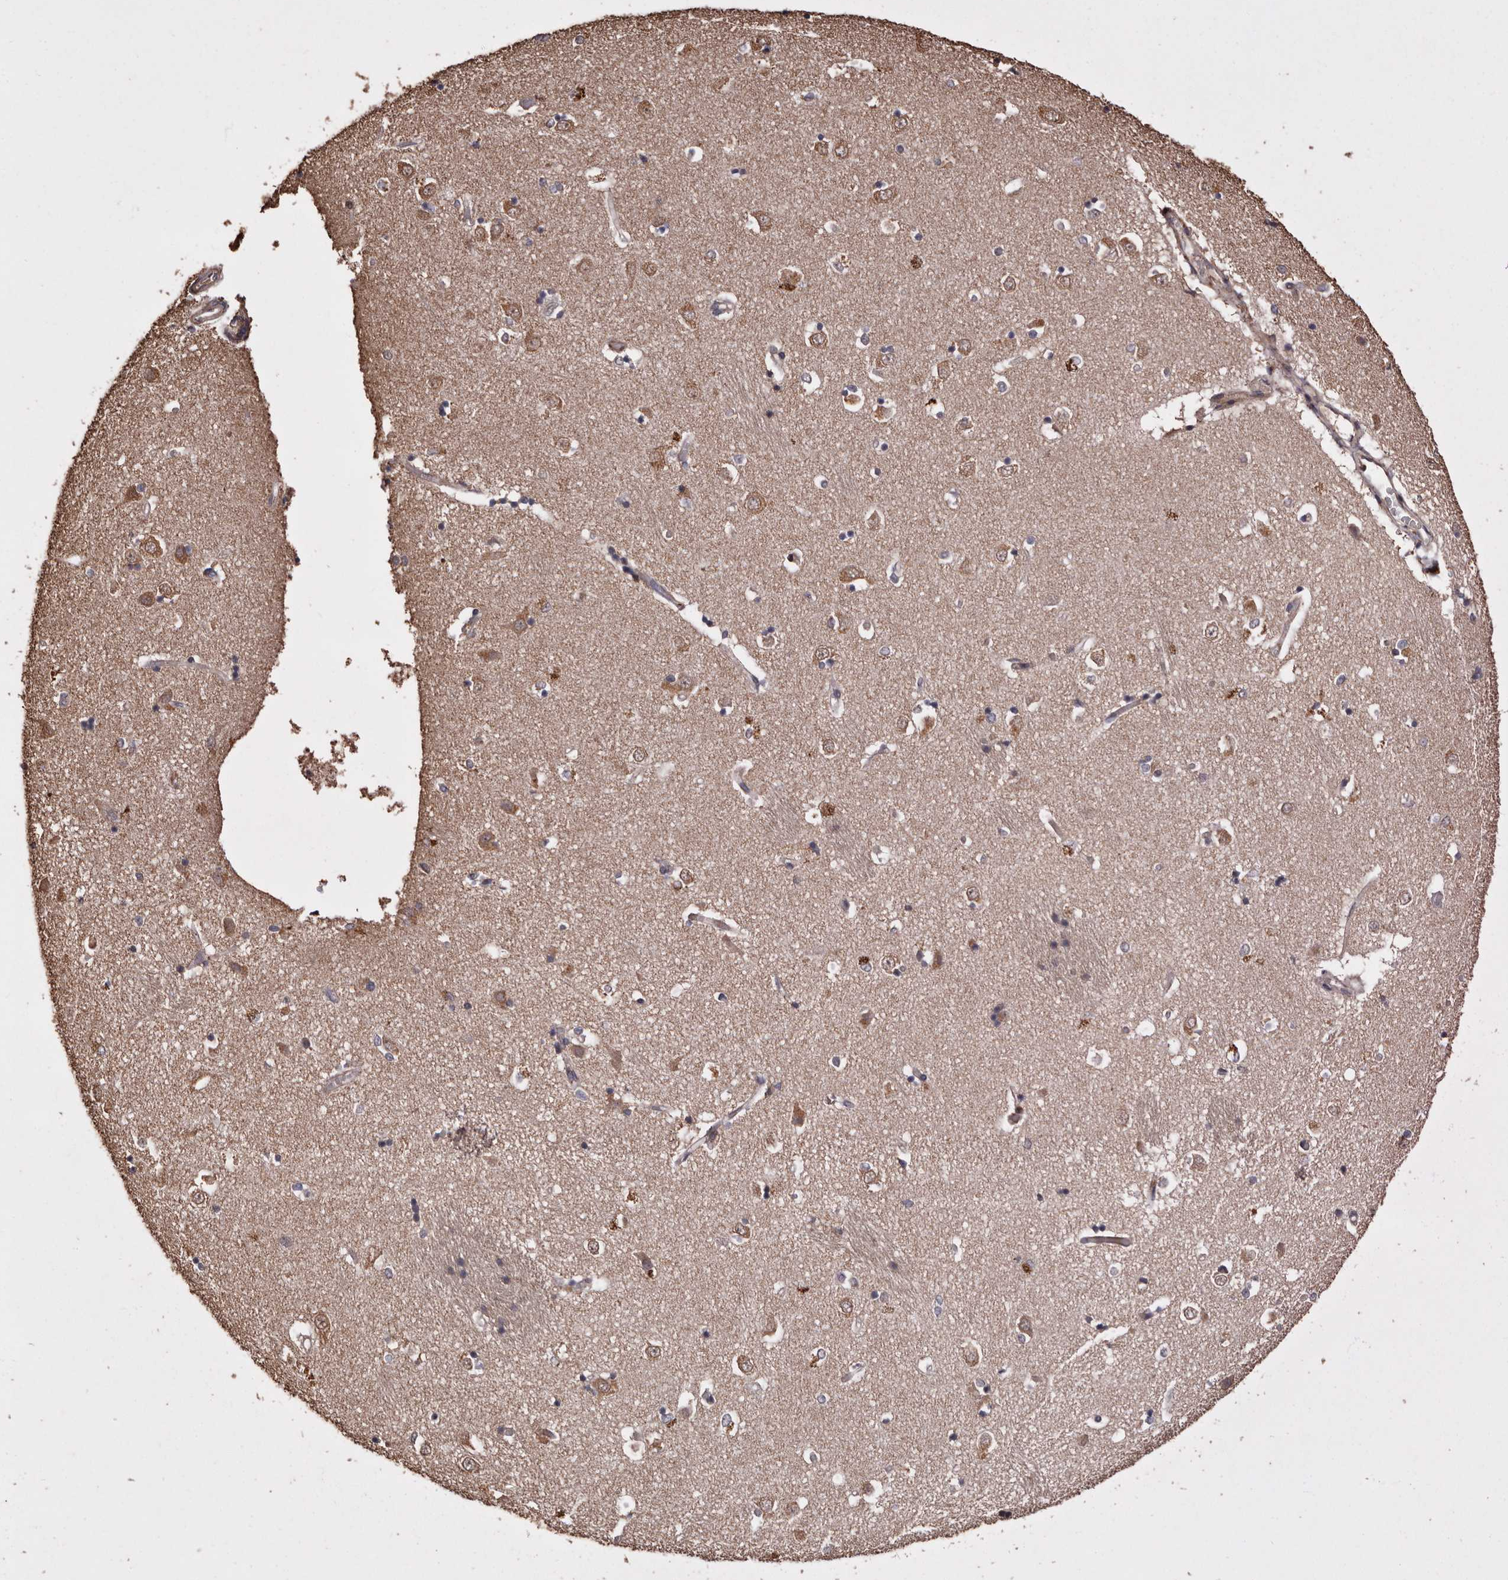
{"staining": {"intensity": "weak", "quantity": "<25%", "location": "cytoplasmic/membranous"}, "tissue": "caudate", "cell_type": "Glial cells", "image_type": "normal", "snomed": [{"axis": "morphology", "description": "Normal tissue, NOS"}, {"axis": "topography", "description": "Lateral ventricle wall"}], "caption": "A micrograph of caudate stained for a protein displays no brown staining in glial cells.", "gene": "RANBP17", "patient": {"sex": "male", "age": 45}}